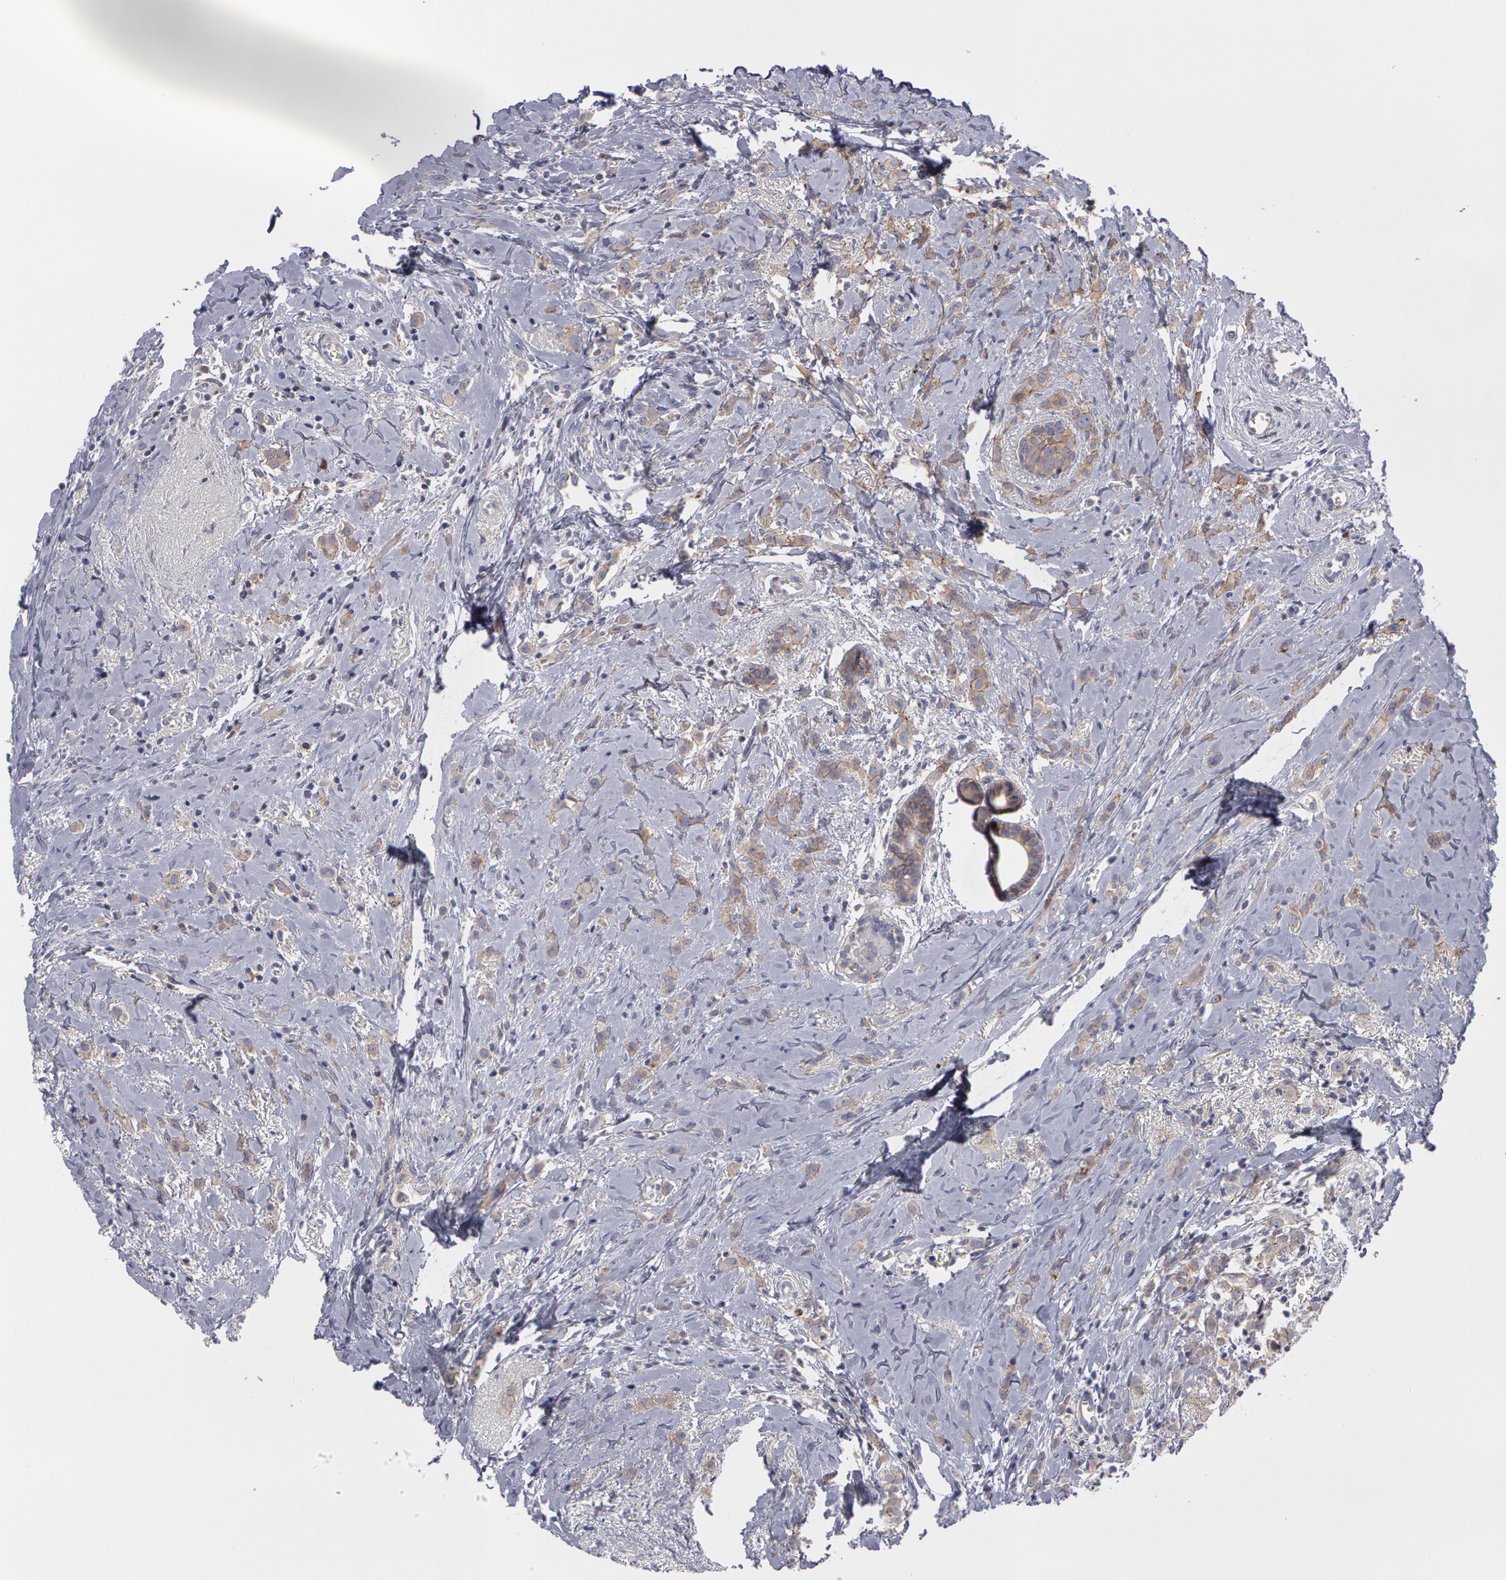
{"staining": {"intensity": "weak", "quantity": ">75%", "location": "cytoplasmic/membranous"}, "tissue": "breast cancer", "cell_type": "Tumor cells", "image_type": "cancer", "snomed": [{"axis": "morphology", "description": "Lobular carcinoma"}, {"axis": "topography", "description": "Breast"}], "caption": "High-magnification brightfield microscopy of breast cancer (lobular carcinoma) stained with DAB (3,3'-diaminobenzidine) (brown) and counterstained with hematoxylin (blue). tumor cells exhibit weak cytoplasmic/membranous positivity is appreciated in about>75% of cells.", "gene": "ERBB2", "patient": {"sex": "female", "age": 57}}